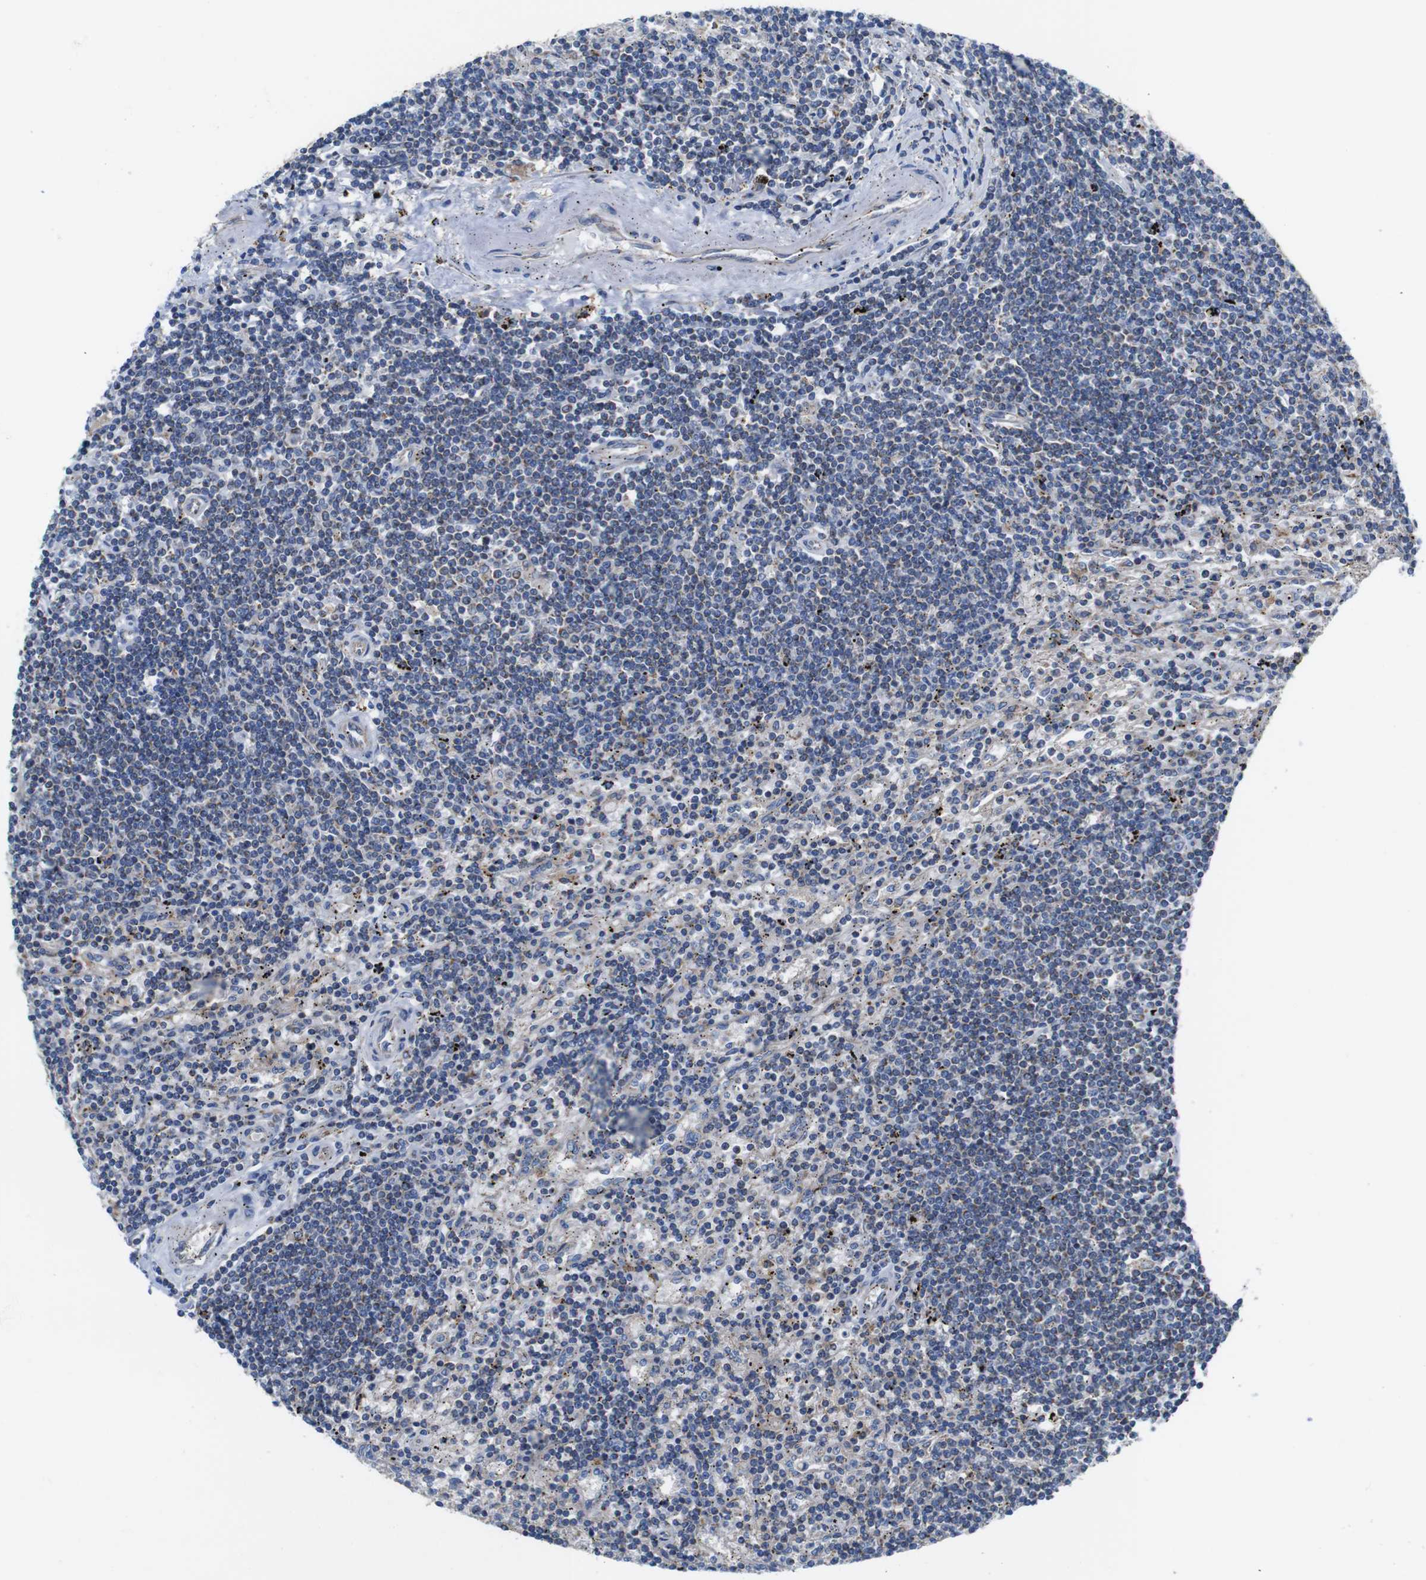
{"staining": {"intensity": "negative", "quantity": "none", "location": "none"}, "tissue": "lymphoma", "cell_type": "Tumor cells", "image_type": "cancer", "snomed": [{"axis": "morphology", "description": "Malignant lymphoma, non-Hodgkin's type, Low grade"}, {"axis": "topography", "description": "Spleen"}], "caption": "High power microscopy micrograph of an immunohistochemistry histopathology image of malignant lymphoma, non-Hodgkin's type (low-grade), revealing no significant positivity in tumor cells. (DAB (3,3'-diaminobenzidine) immunohistochemistry visualized using brightfield microscopy, high magnification).", "gene": "PDCD1LG2", "patient": {"sex": "male", "age": 76}}